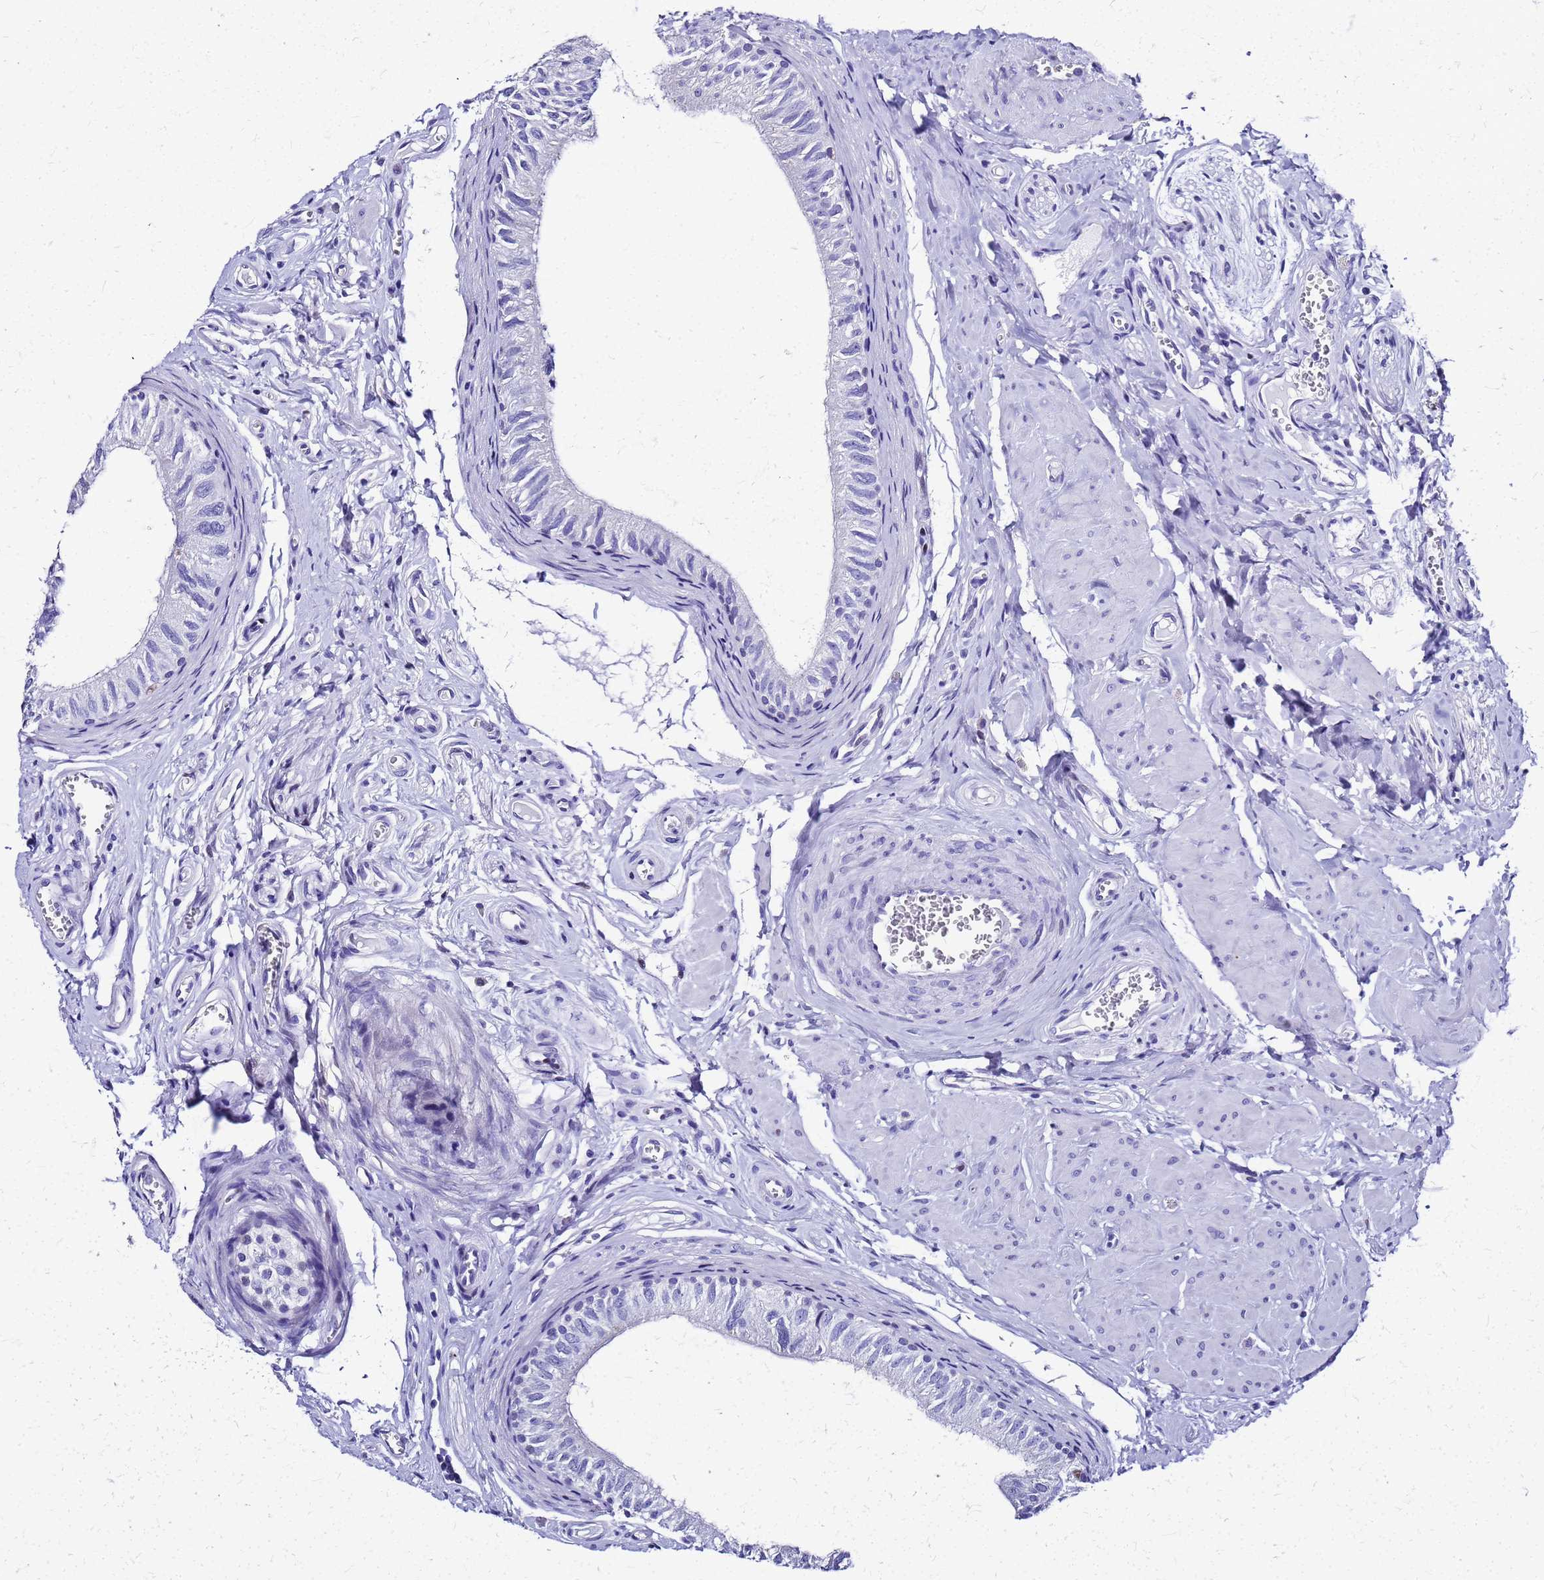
{"staining": {"intensity": "negative", "quantity": "none", "location": "none"}, "tissue": "epididymis", "cell_type": "Glandular cells", "image_type": "normal", "snomed": [{"axis": "morphology", "description": "Normal tissue, NOS"}, {"axis": "topography", "description": "Epididymis"}], "caption": "Immunohistochemical staining of benign epididymis reveals no significant staining in glandular cells.", "gene": "SMIM21", "patient": {"sex": "male", "age": 42}}